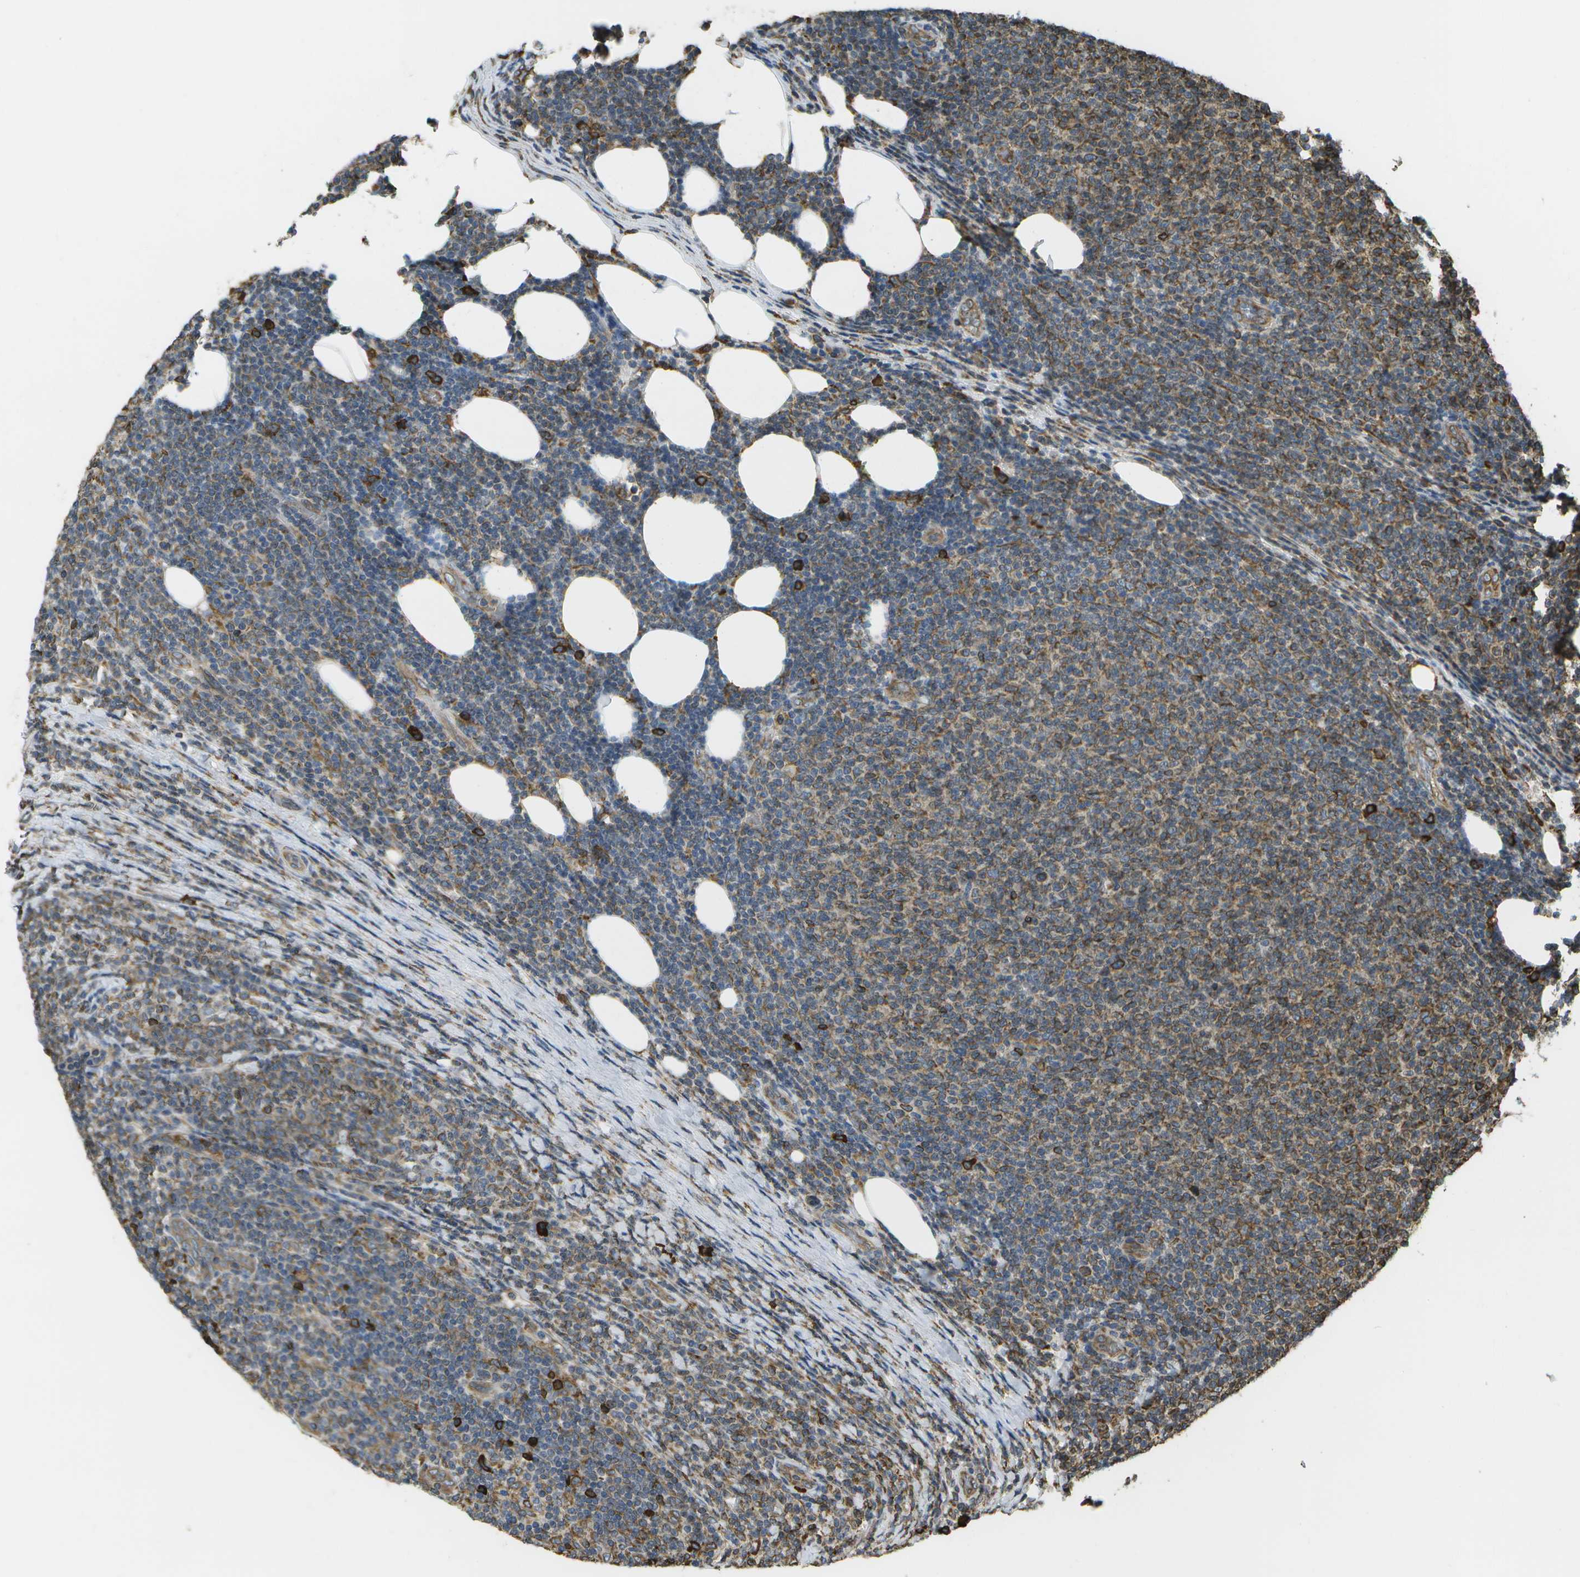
{"staining": {"intensity": "moderate", "quantity": "25%-75%", "location": "cytoplasmic/membranous"}, "tissue": "lymphoma", "cell_type": "Tumor cells", "image_type": "cancer", "snomed": [{"axis": "morphology", "description": "Malignant lymphoma, non-Hodgkin's type, Low grade"}, {"axis": "topography", "description": "Lymph node"}], "caption": "An image showing moderate cytoplasmic/membranous expression in about 25%-75% of tumor cells in malignant lymphoma, non-Hodgkin's type (low-grade), as visualized by brown immunohistochemical staining.", "gene": "PDIA4", "patient": {"sex": "male", "age": 66}}